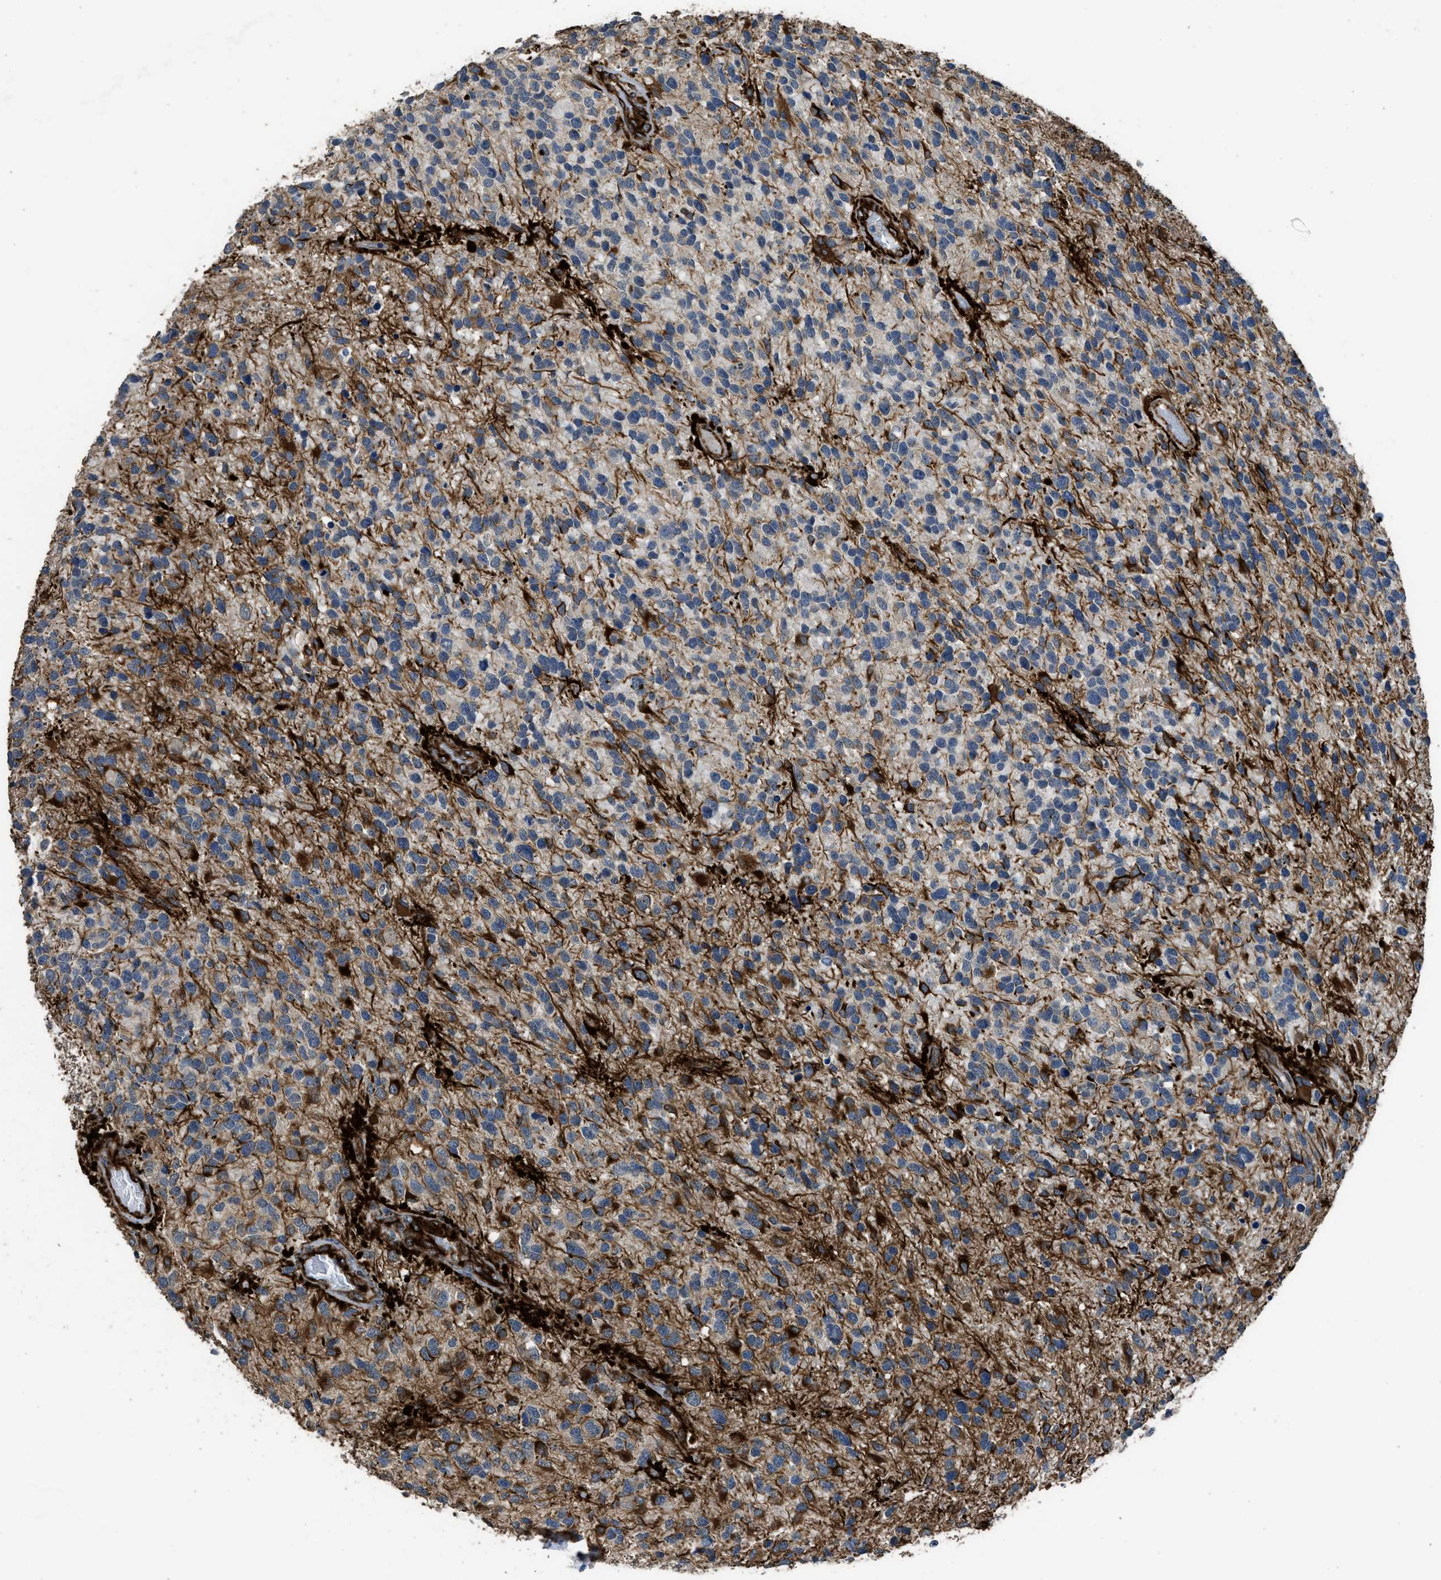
{"staining": {"intensity": "strong", "quantity": "<25%", "location": "cytoplasmic/membranous"}, "tissue": "glioma", "cell_type": "Tumor cells", "image_type": "cancer", "snomed": [{"axis": "morphology", "description": "Glioma, malignant, High grade"}, {"axis": "topography", "description": "Brain"}], "caption": "Immunohistochemical staining of human malignant glioma (high-grade) exhibits medium levels of strong cytoplasmic/membranous protein expression in approximately <25% of tumor cells.", "gene": "SYNM", "patient": {"sex": "female", "age": 58}}